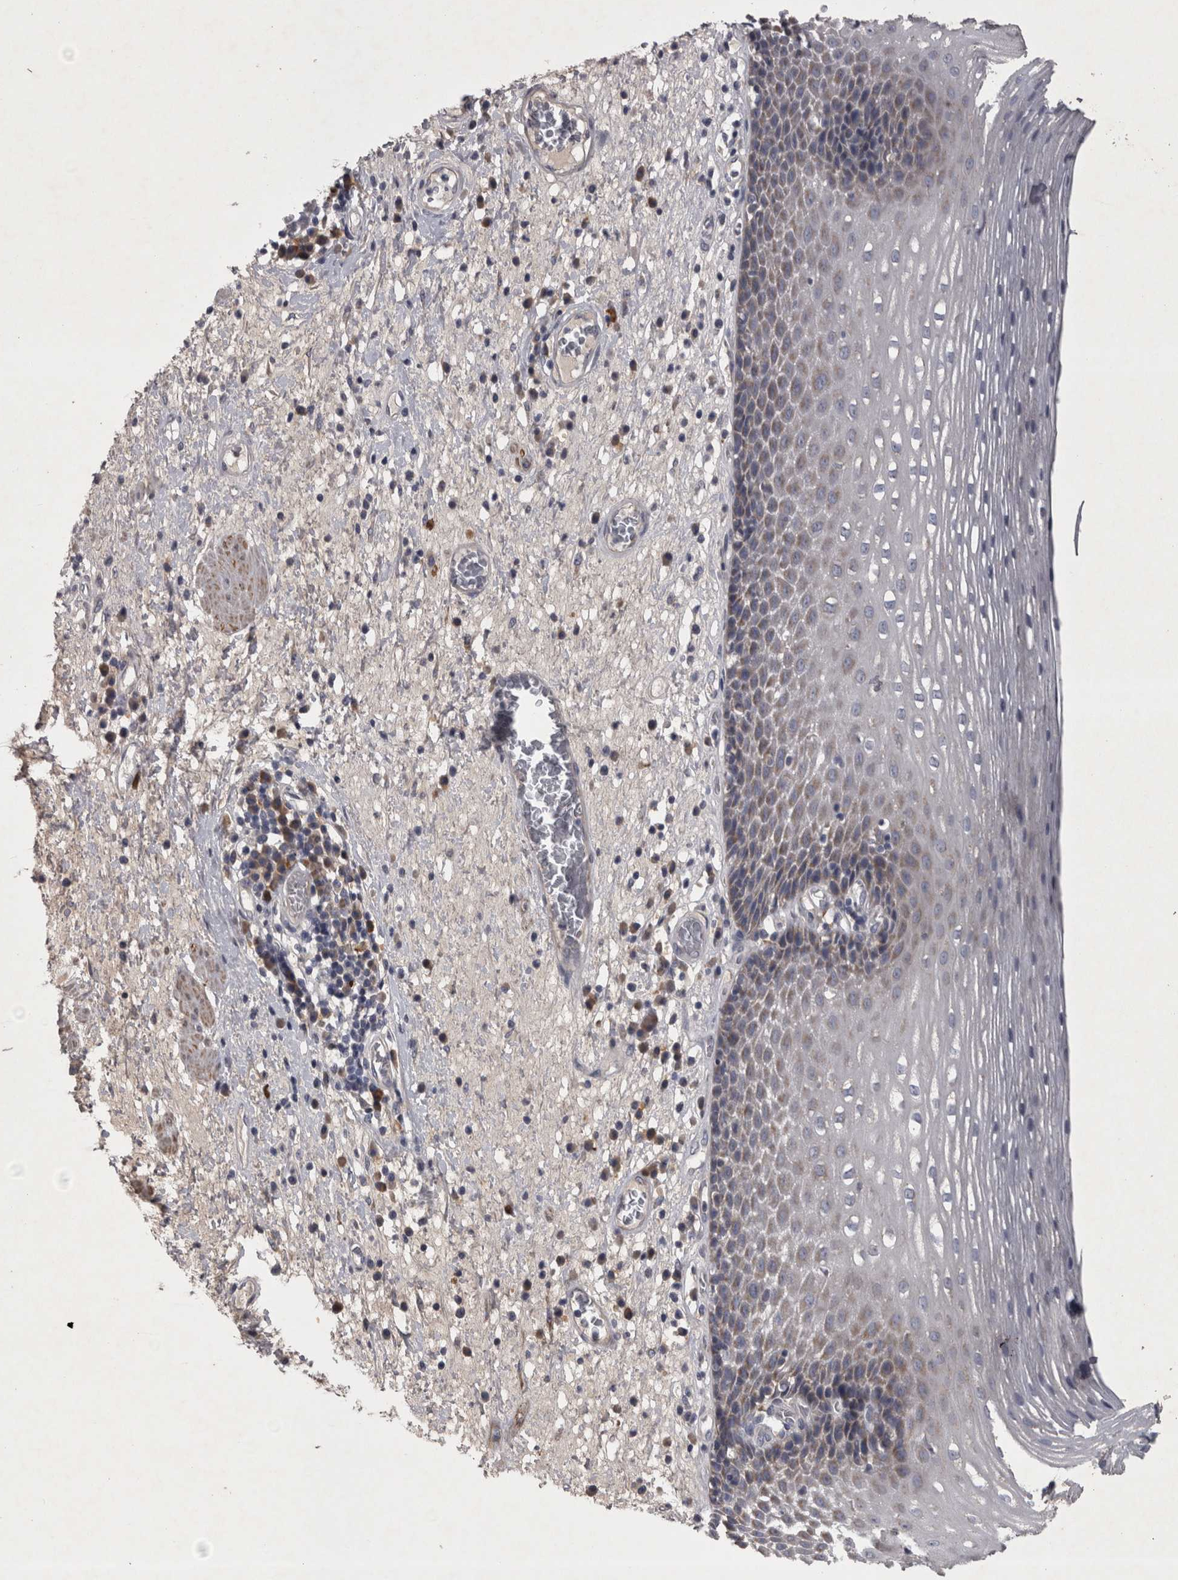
{"staining": {"intensity": "weak", "quantity": "<25%", "location": "cytoplasmic/membranous"}, "tissue": "esophagus", "cell_type": "Squamous epithelial cells", "image_type": "normal", "snomed": [{"axis": "morphology", "description": "Normal tissue, NOS"}, {"axis": "morphology", "description": "Adenocarcinoma, NOS"}, {"axis": "topography", "description": "Esophagus"}], "caption": "Immunohistochemistry (IHC) of unremarkable human esophagus demonstrates no expression in squamous epithelial cells.", "gene": "DBT", "patient": {"sex": "male", "age": 62}}